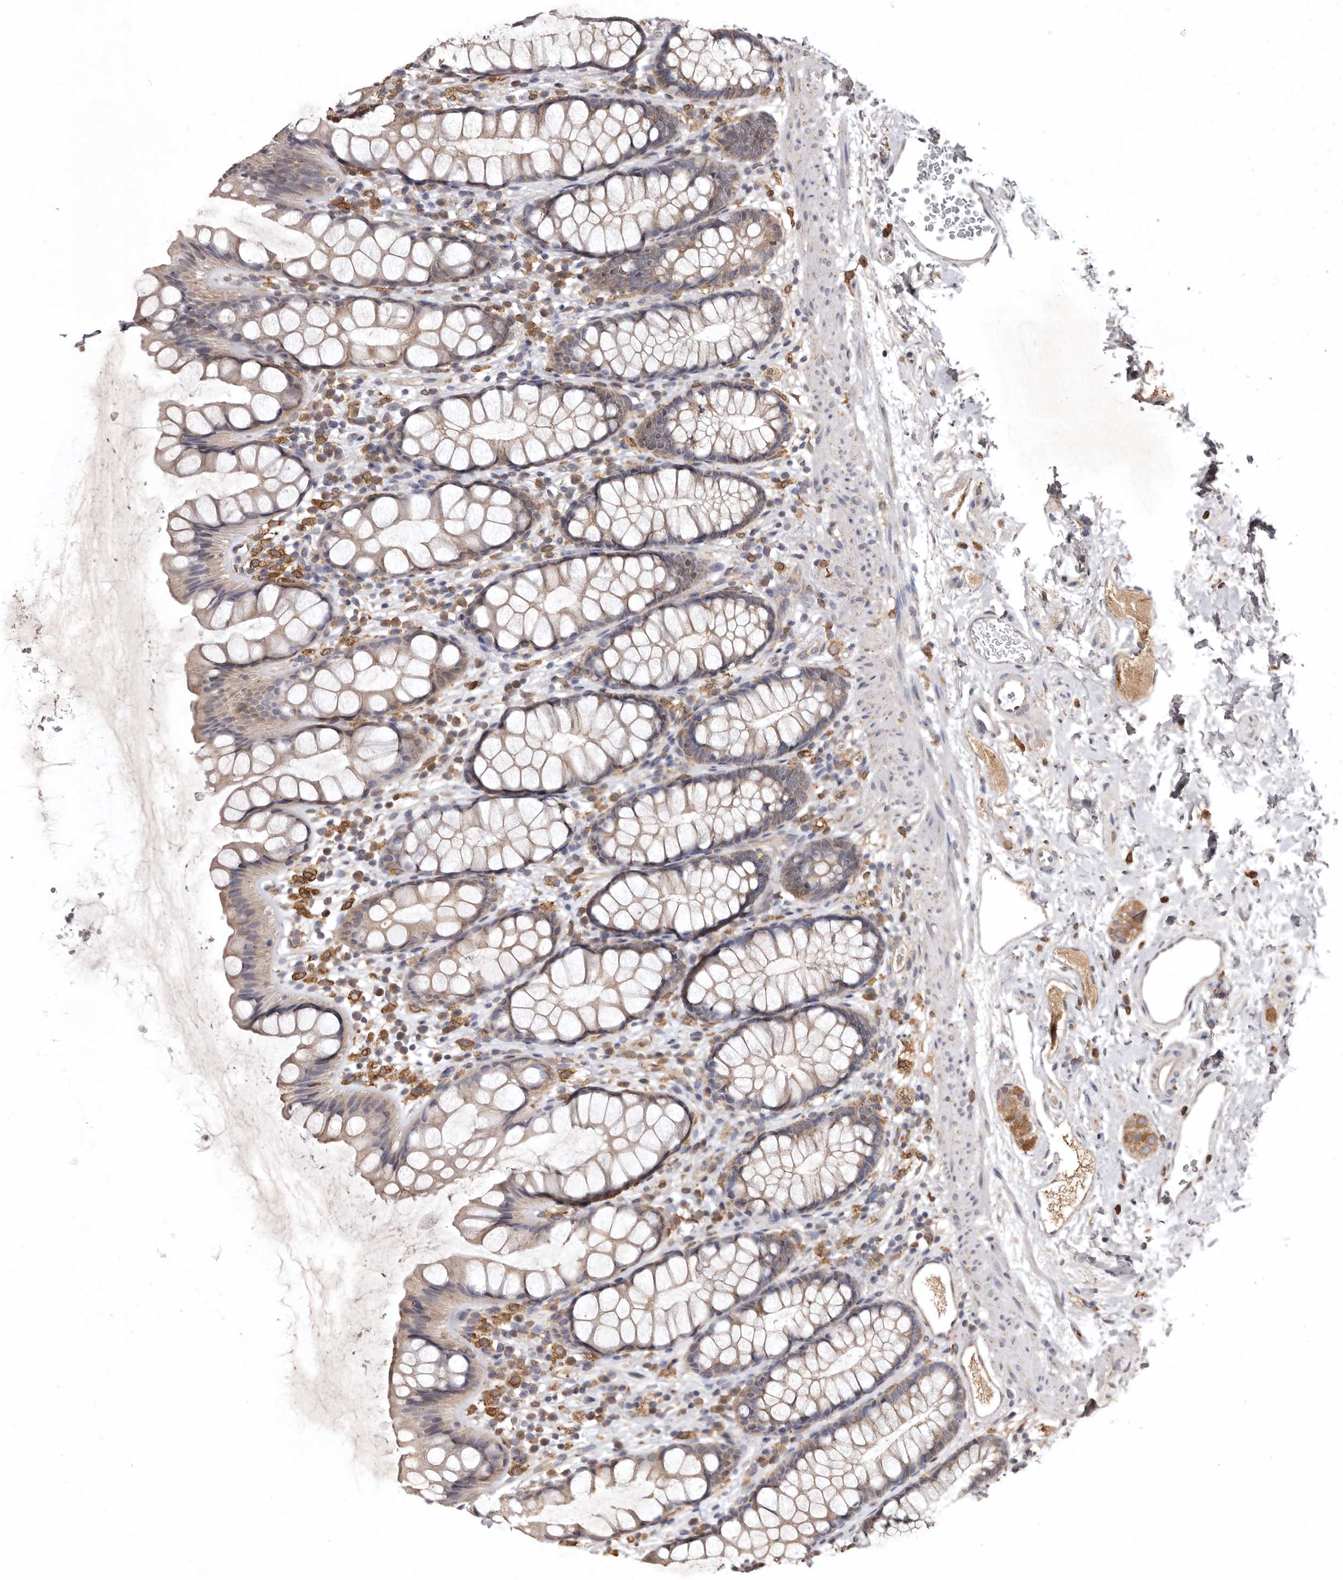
{"staining": {"intensity": "weak", "quantity": "25%-75%", "location": "cytoplasmic/membranous"}, "tissue": "rectum", "cell_type": "Glandular cells", "image_type": "normal", "snomed": [{"axis": "morphology", "description": "Normal tissue, NOS"}, {"axis": "topography", "description": "Rectum"}], "caption": "Protein staining of unremarkable rectum reveals weak cytoplasmic/membranous positivity in approximately 25%-75% of glandular cells. (IHC, brightfield microscopy, high magnification).", "gene": "INKA2", "patient": {"sex": "female", "age": 65}}